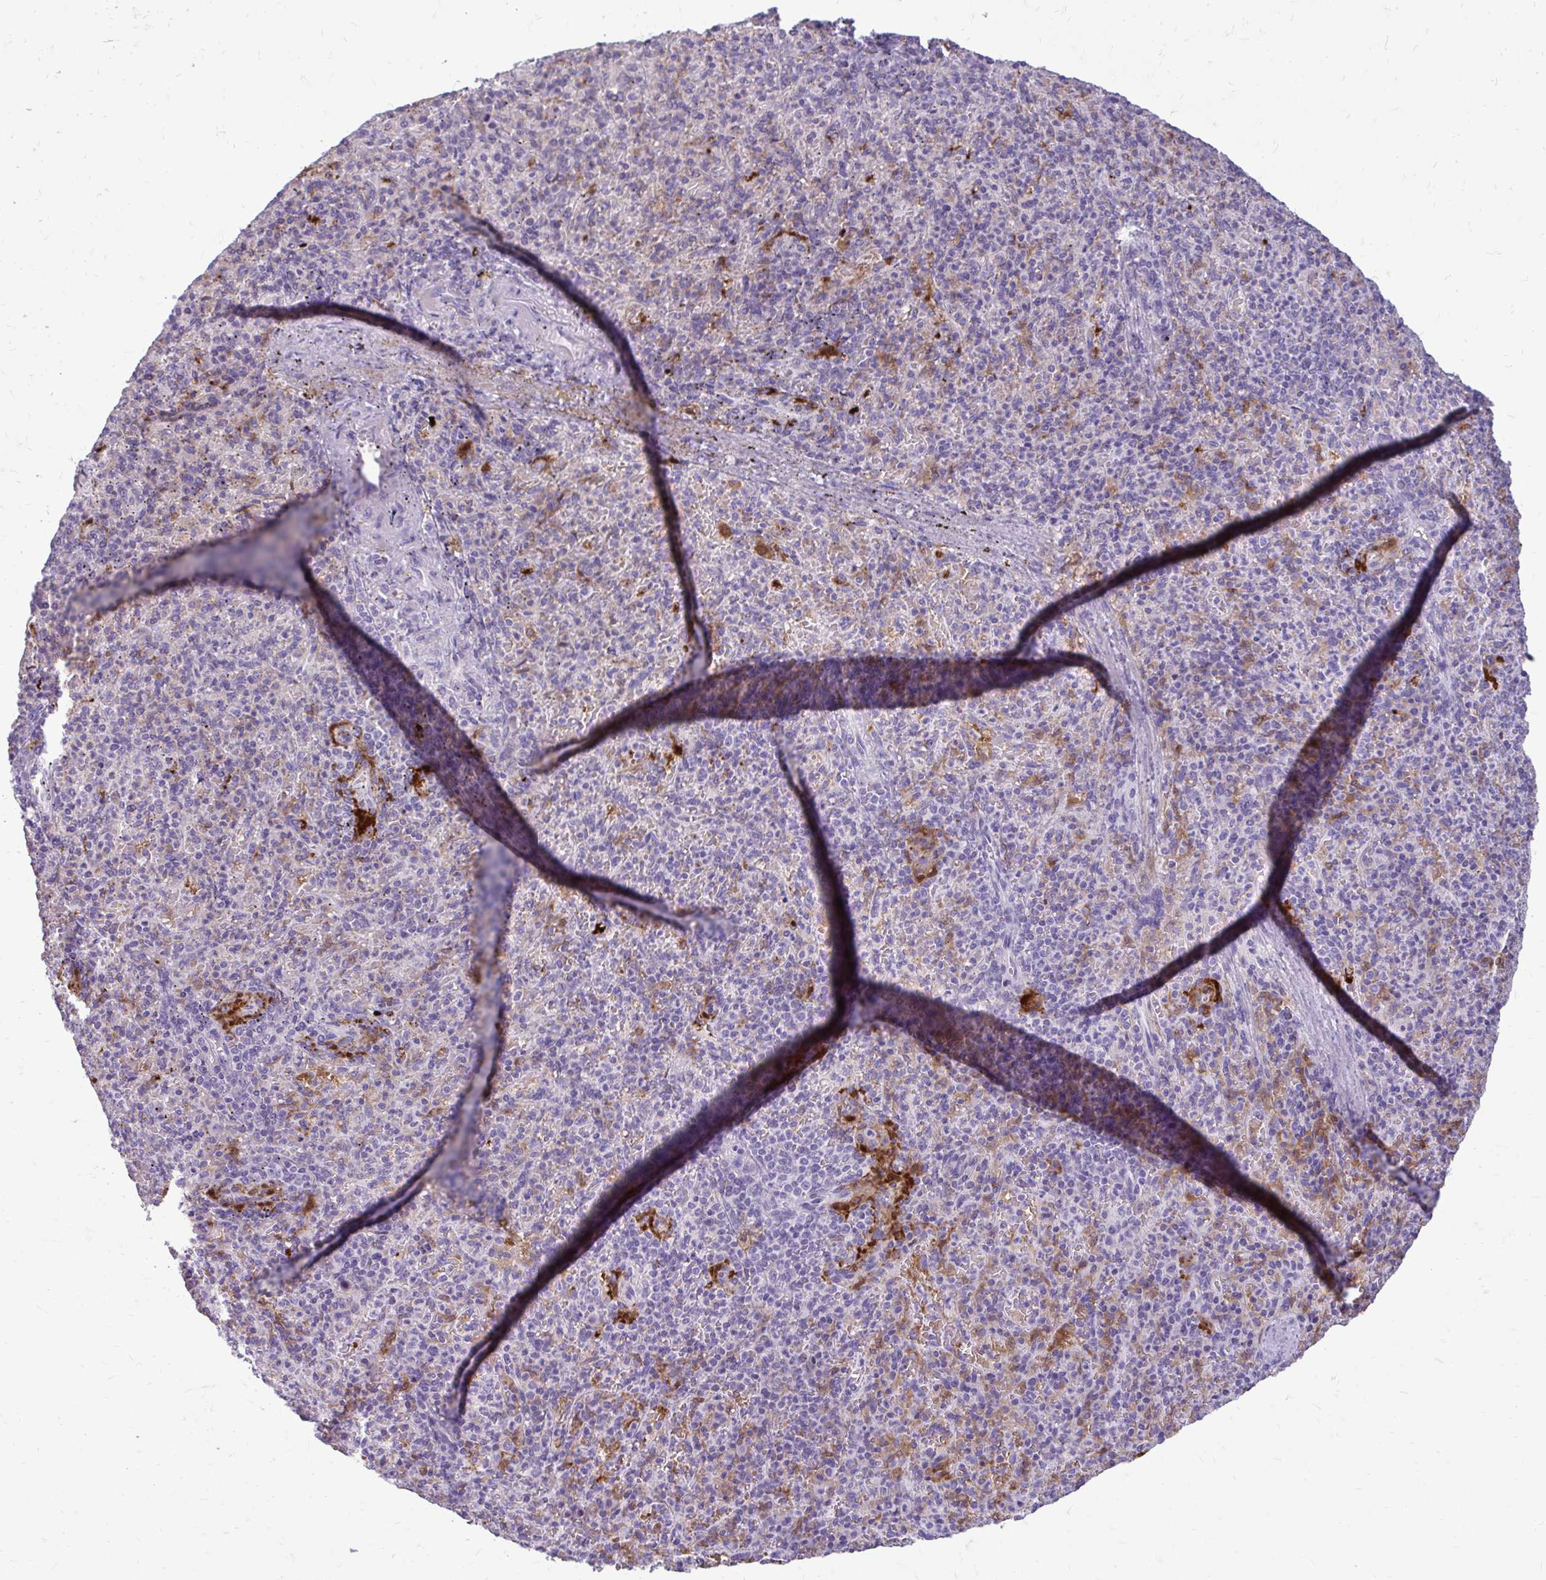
{"staining": {"intensity": "negative", "quantity": "none", "location": "none"}, "tissue": "spleen", "cell_type": "Cells in red pulp", "image_type": "normal", "snomed": [{"axis": "morphology", "description": "Normal tissue, NOS"}, {"axis": "topography", "description": "Spleen"}], "caption": "High magnification brightfield microscopy of unremarkable spleen stained with DAB (brown) and counterstained with hematoxylin (blue): cells in red pulp show no significant positivity. (DAB (3,3'-diaminobenzidine) immunohistochemistry visualized using brightfield microscopy, high magnification).", "gene": "FABP3", "patient": {"sex": "female", "age": 74}}